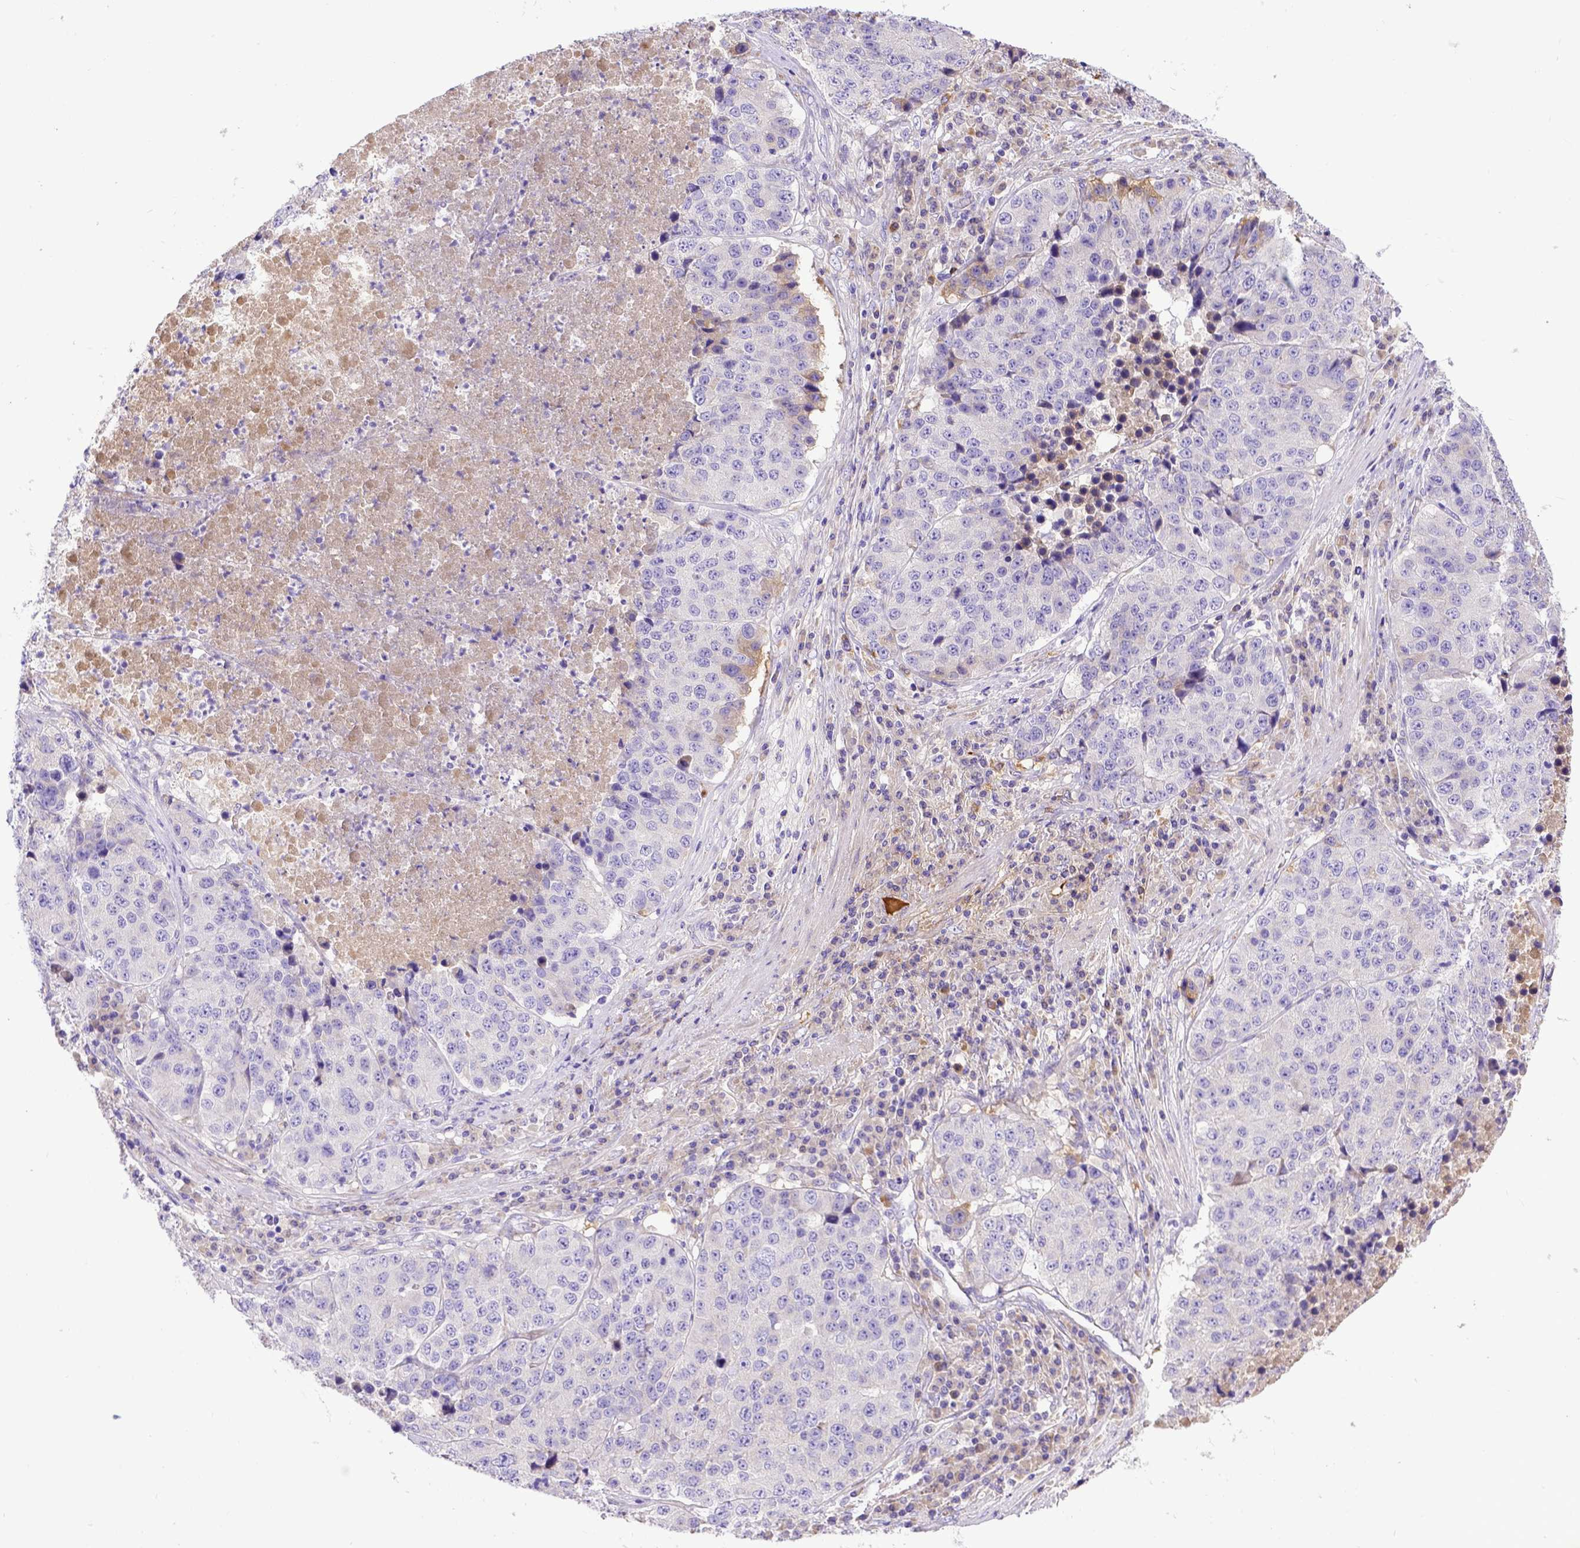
{"staining": {"intensity": "negative", "quantity": "none", "location": "none"}, "tissue": "stomach cancer", "cell_type": "Tumor cells", "image_type": "cancer", "snomed": [{"axis": "morphology", "description": "Adenocarcinoma, NOS"}, {"axis": "topography", "description": "Stomach"}], "caption": "Immunohistochemistry image of neoplastic tissue: stomach cancer (adenocarcinoma) stained with DAB reveals no significant protein staining in tumor cells.", "gene": "CFAP300", "patient": {"sex": "male", "age": 71}}